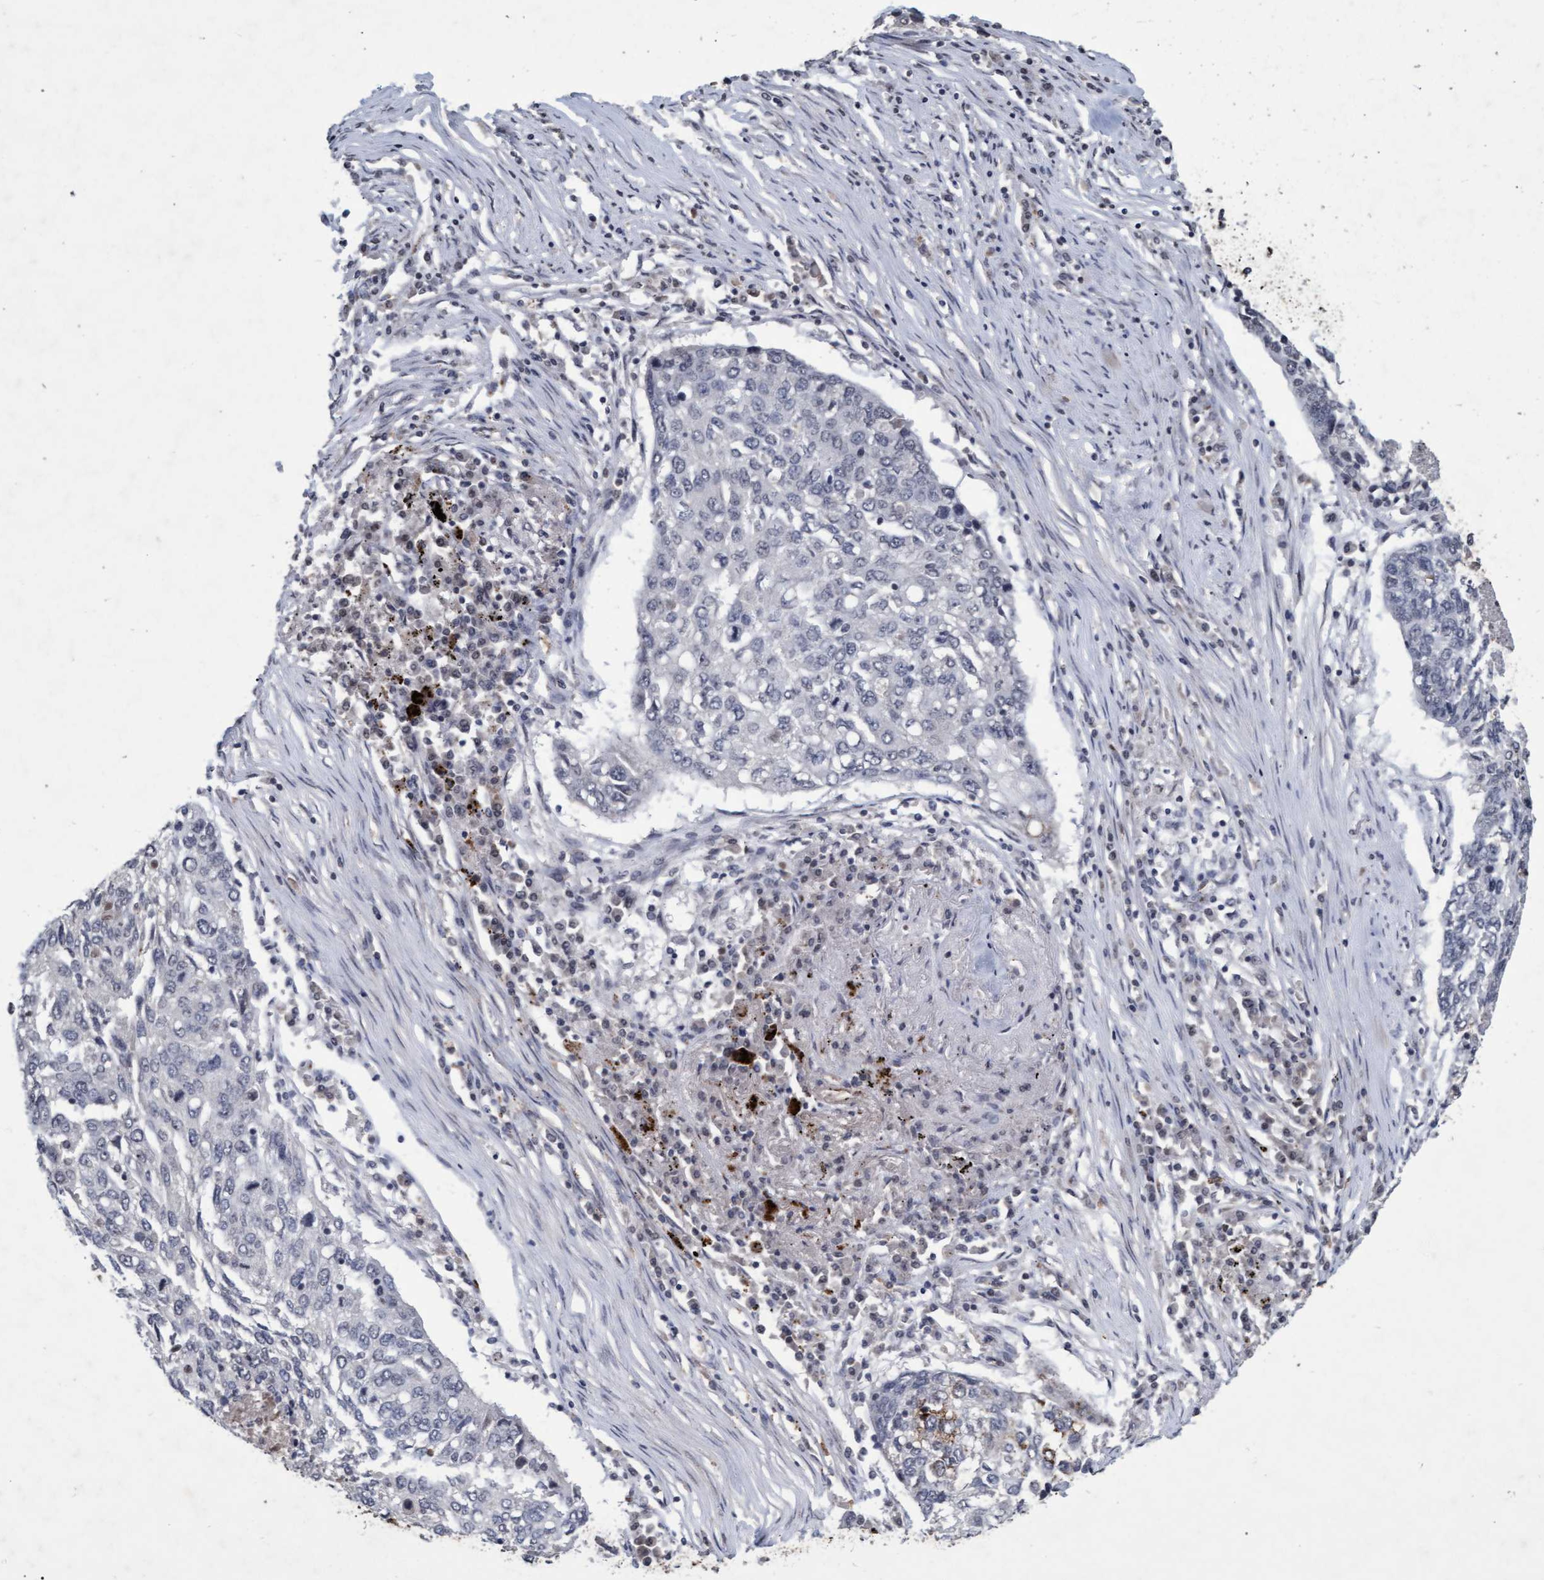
{"staining": {"intensity": "negative", "quantity": "none", "location": "none"}, "tissue": "lung cancer", "cell_type": "Tumor cells", "image_type": "cancer", "snomed": [{"axis": "morphology", "description": "Squamous cell carcinoma, NOS"}, {"axis": "topography", "description": "Lung"}], "caption": "Protein analysis of squamous cell carcinoma (lung) reveals no significant expression in tumor cells.", "gene": "GALC", "patient": {"sex": "female", "age": 63}}